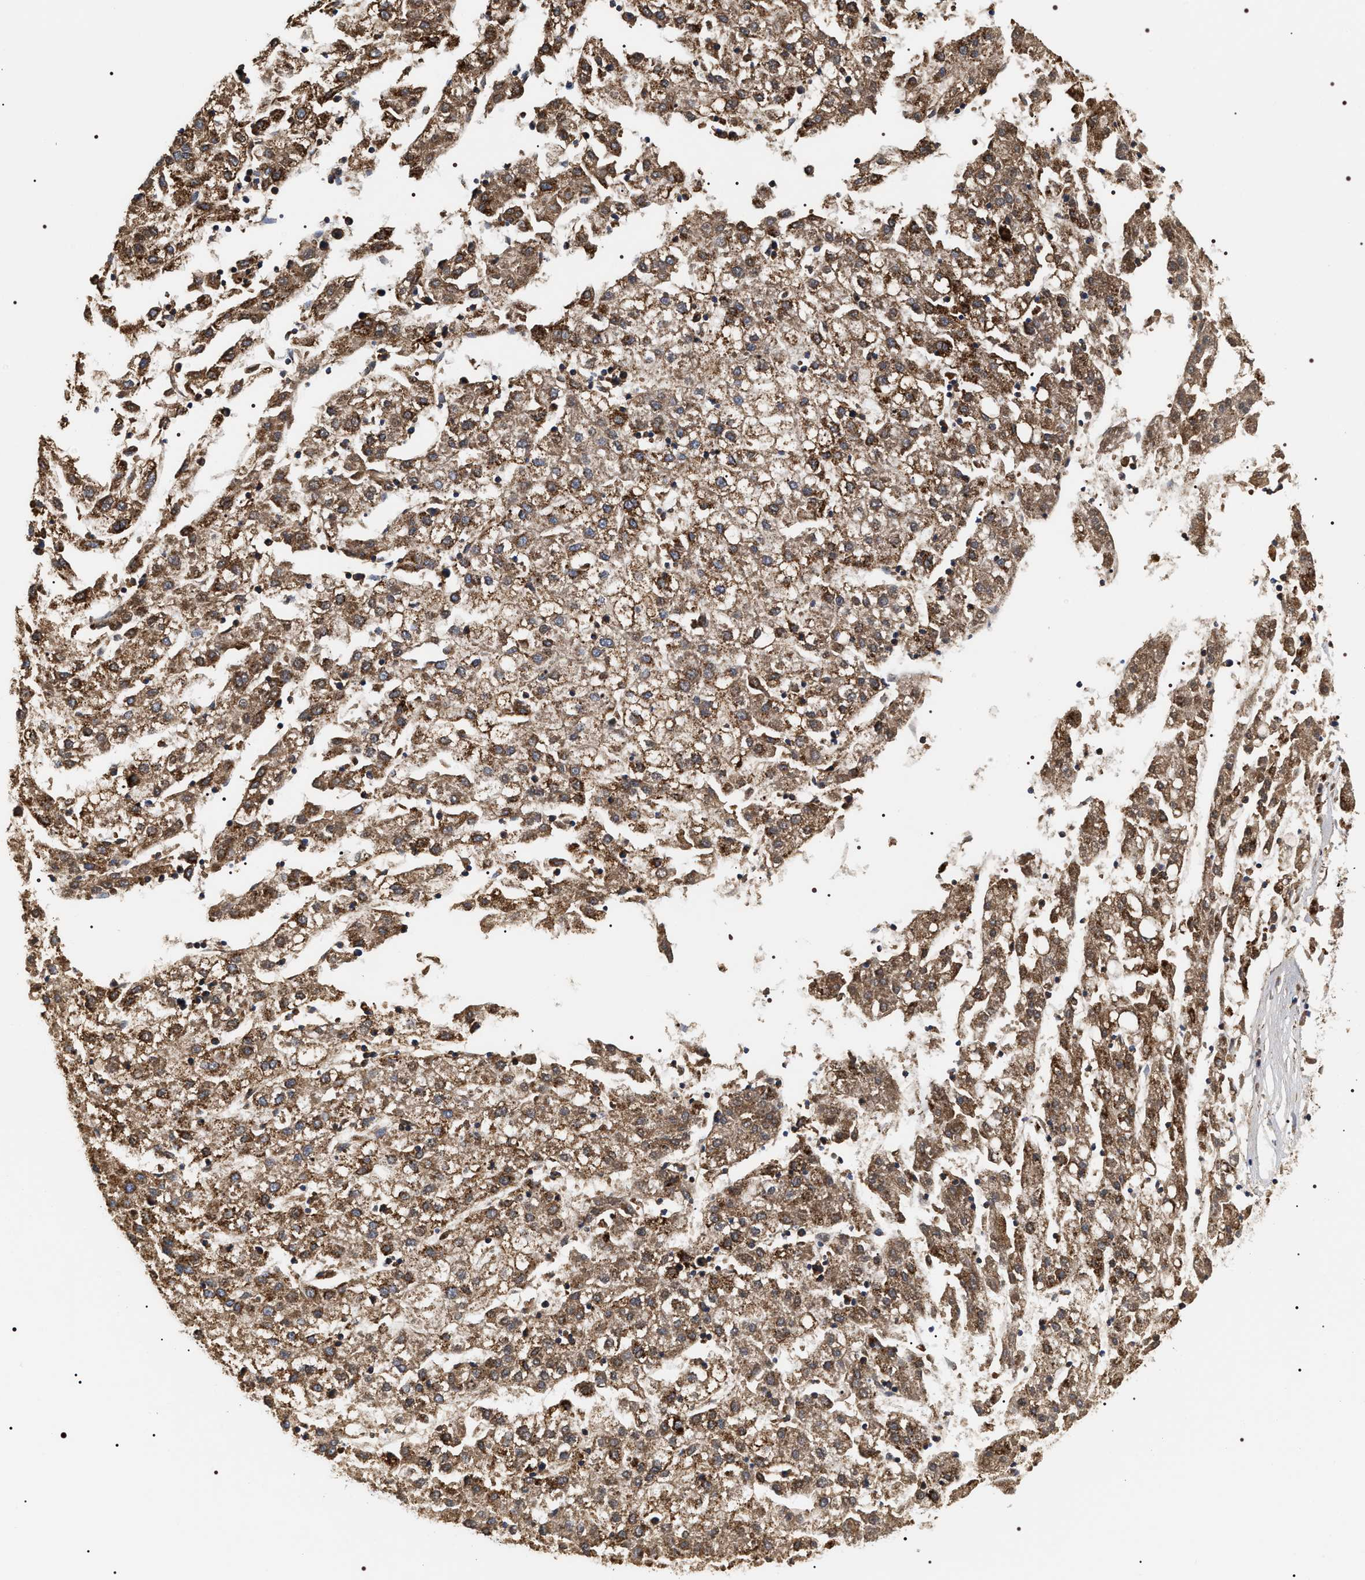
{"staining": {"intensity": "strong", "quantity": ">75%", "location": "cytoplasmic/membranous"}, "tissue": "liver cancer", "cell_type": "Tumor cells", "image_type": "cancer", "snomed": [{"axis": "morphology", "description": "Carcinoma, Hepatocellular, NOS"}, {"axis": "topography", "description": "Liver"}], "caption": "Protein expression analysis of human liver cancer reveals strong cytoplasmic/membranous positivity in about >75% of tumor cells.", "gene": "COG5", "patient": {"sex": "male", "age": 72}}